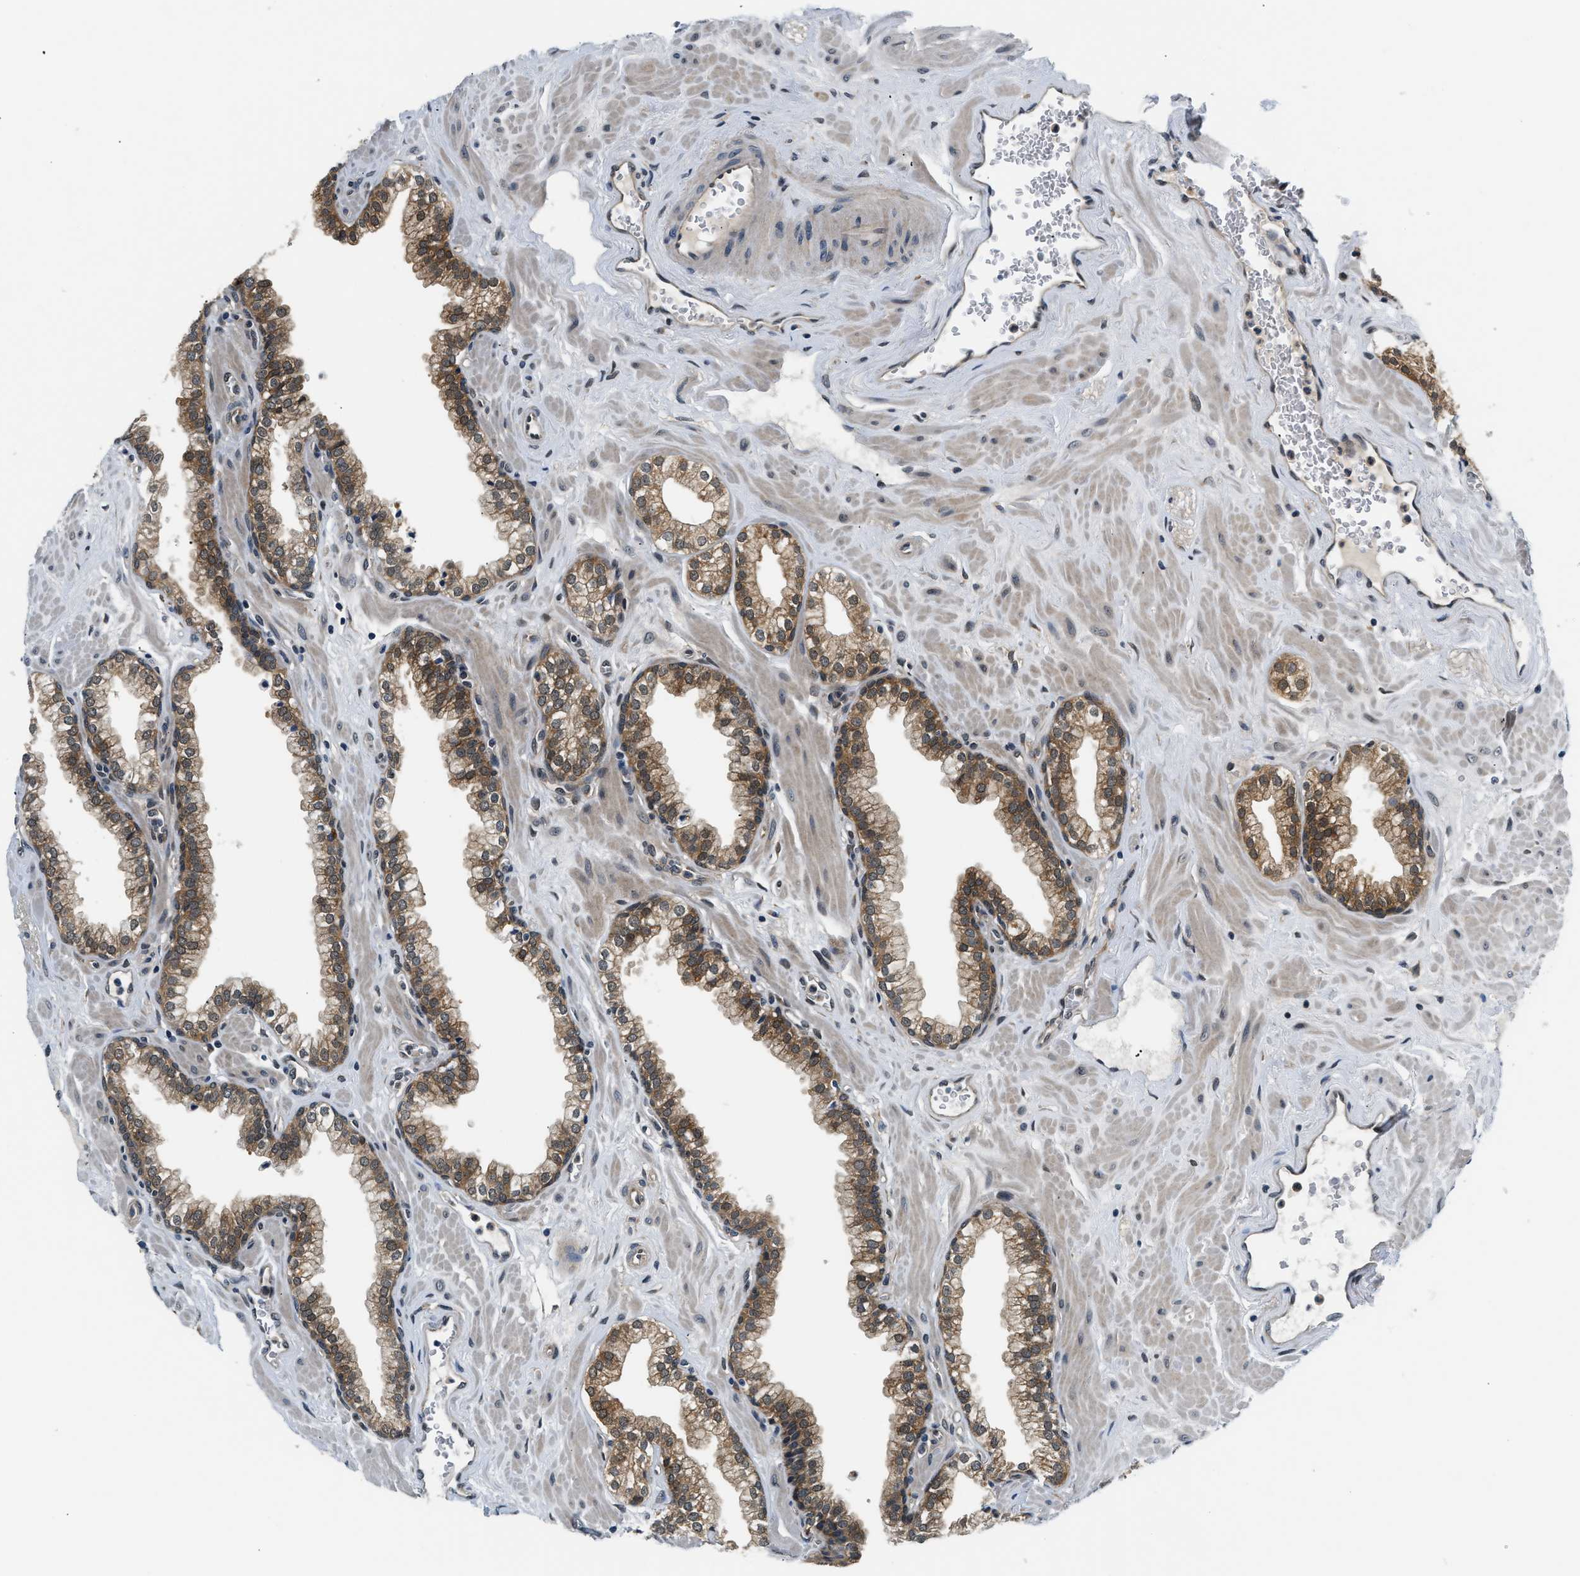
{"staining": {"intensity": "moderate", "quantity": "25%-75%", "location": "cytoplasmic/membranous,nuclear"}, "tissue": "prostate", "cell_type": "Glandular cells", "image_type": "normal", "snomed": [{"axis": "morphology", "description": "Normal tissue, NOS"}, {"axis": "morphology", "description": "Urothelial carcinoma, Low grade"}, {"axis": "topography", "description": "Urinary bladder"}, {"axis": "topography", "description": "Prostate"}], "caption": "A medium amount of moderate cytoplasmic/membranous,nuclear staining is seen in approximately 25%-75% of glandular cells in normal prostate. The staining was performed using DAB, with brown indicating positive protein expression. Nuclei are stained blue with hematoxylin.", "gene": "SMAD4", "patient": {"sex": "male", "age": 60}}